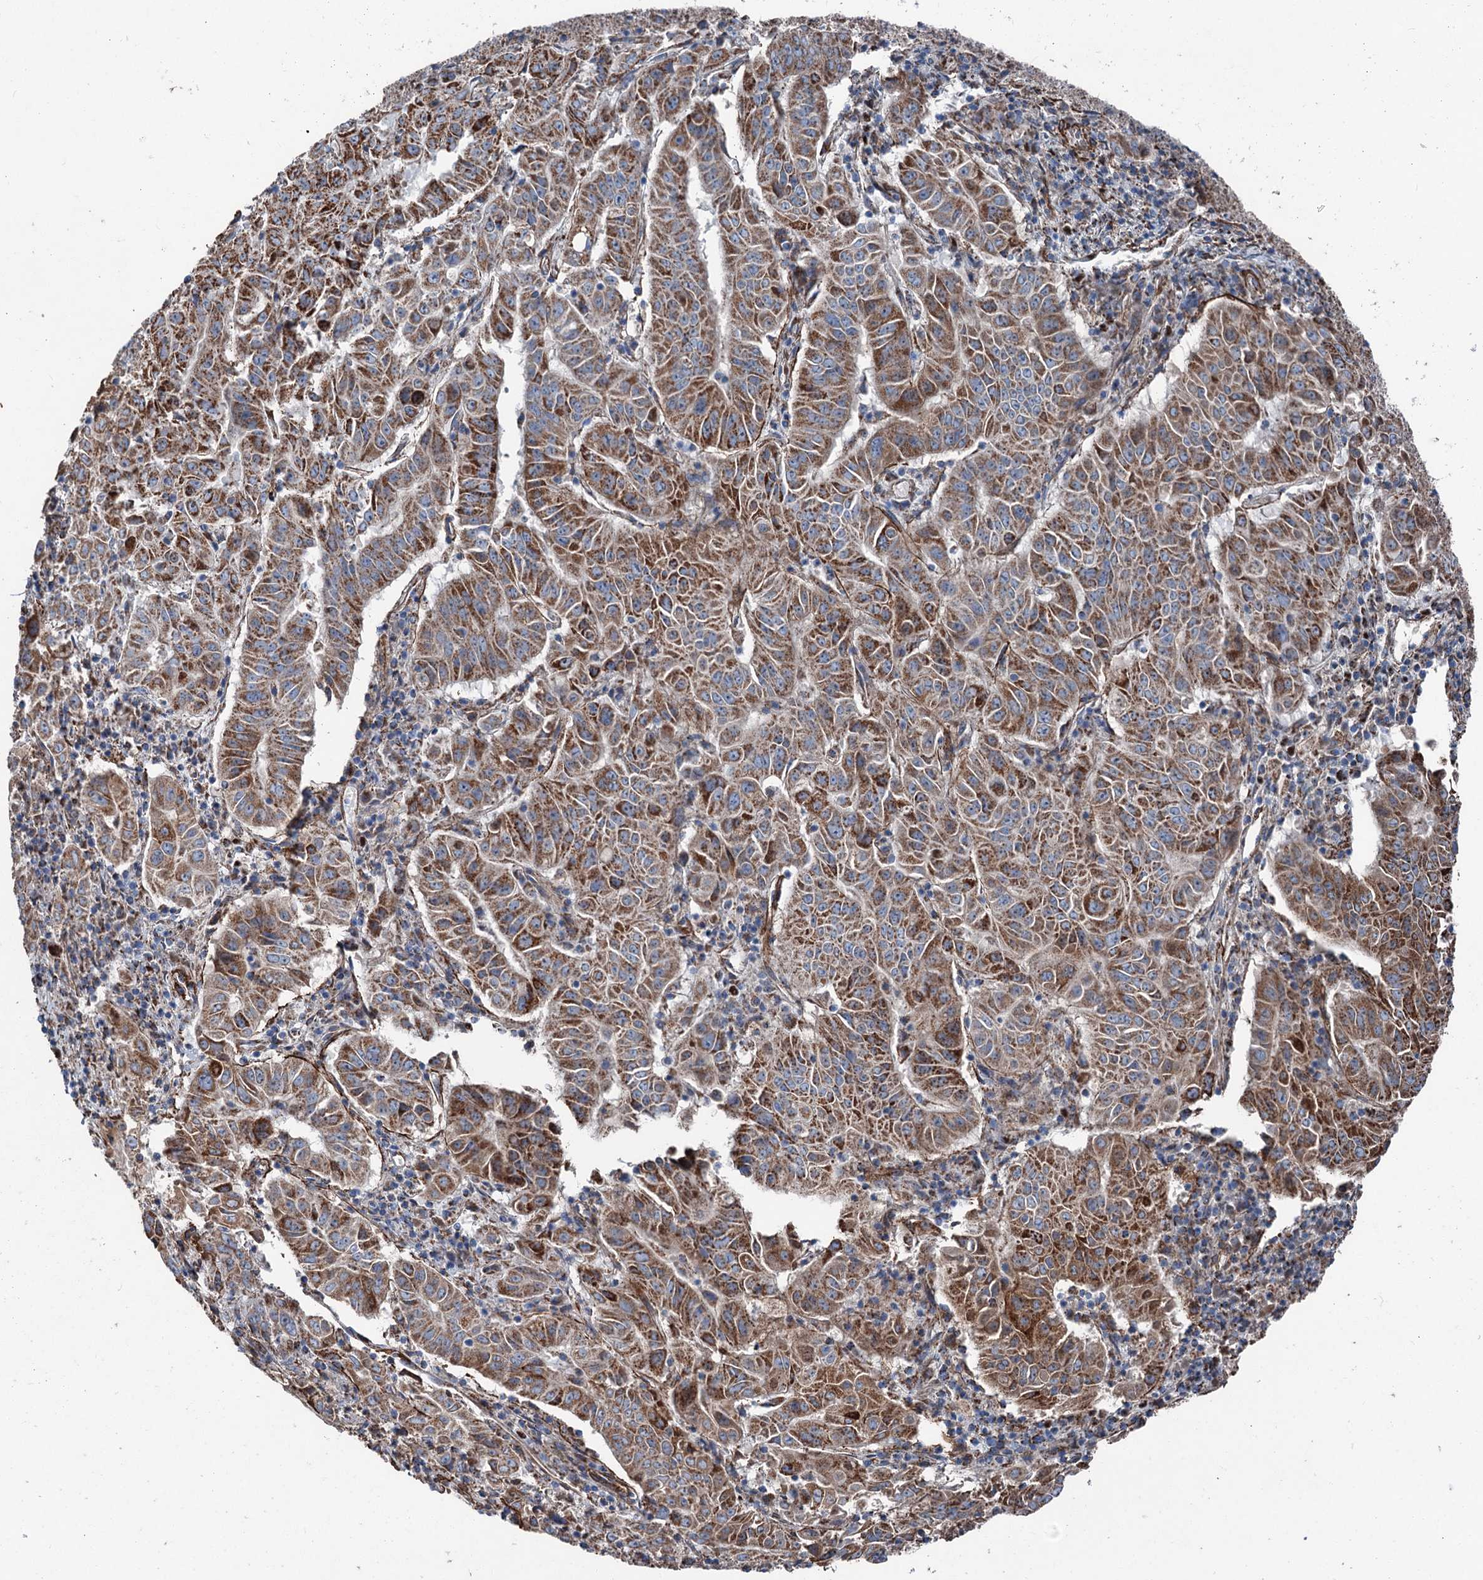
{"staining": {"intensity": "moderate", "quantity": ">75%", "location": "cytoplasmic/membranous"}, "tissue": "pancreatic cancer", "cell_type": "Tumor cells", "image_type": "cancer", "snomed": [{"axis": "morphology", "description": "Adenocarcinoma, NOS"}, {"axis": "topography", "description": "Pancreas"}], "caption": "Protein expression analysis of human adenocarcinoma (pancreatic) reveals moderate cytoplasmic/membranous expression in approximately >75% of tumor cells.", "gene": "DDIAS", "patient": {"sex": "male", "age": 63}}